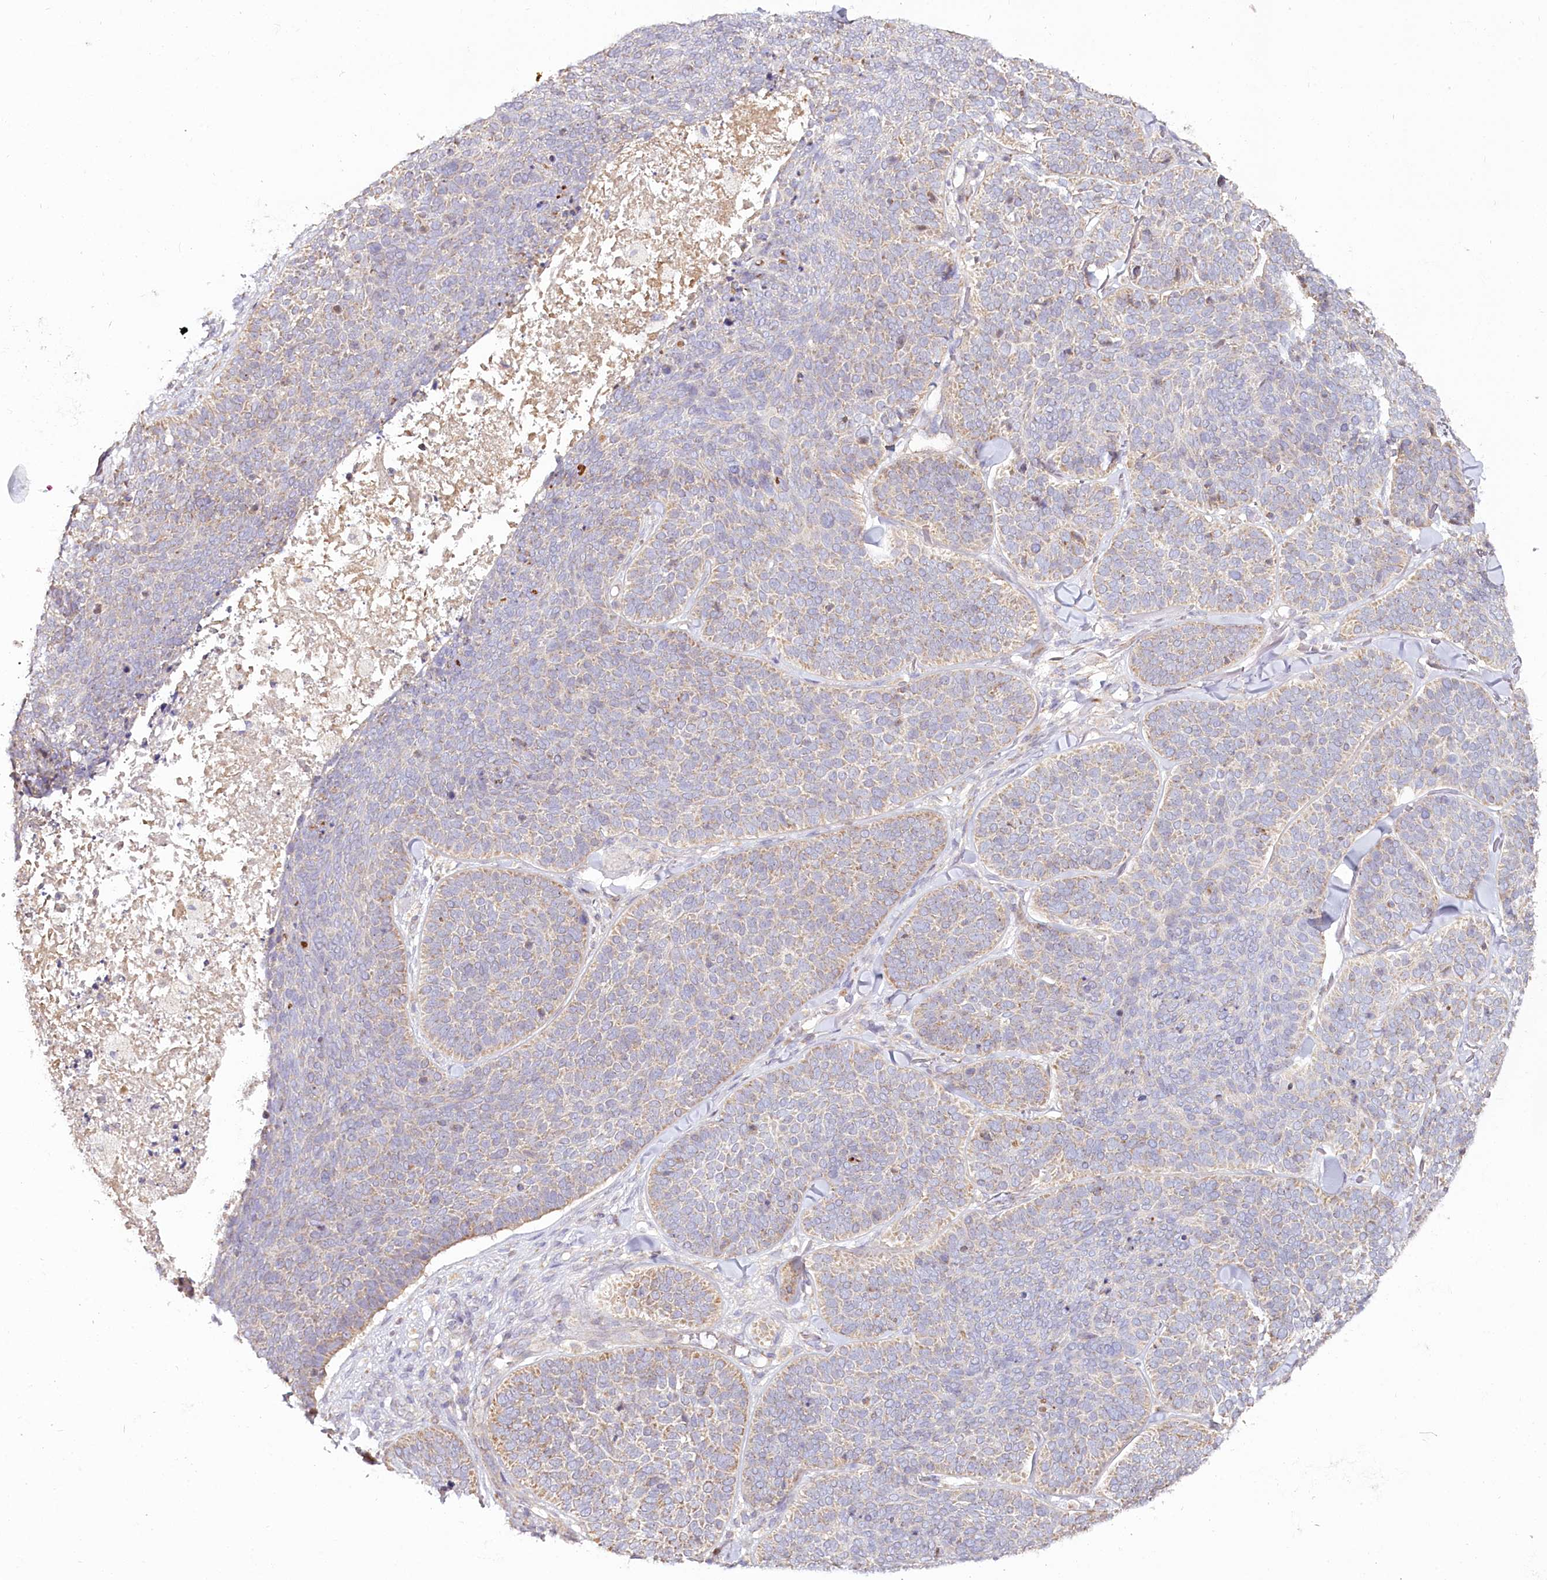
{"staining": {"intensity": "moderate", "quantity": "25%-75%", "location": "cytoplasmic/membranous"}, "tissue": "skin cancer", "cell_type": "Tumor cells", "image_type": "cancer", "snomed": [{"axis": "morphology", "description": "Basal cell carcinoma"}, {"axis": "topography", "description": "Skin"}], "caption": "A high-resolution micrograph shows immunohistochemistry (IHC) staining of skin cancer (basal cell carcinoma), which demonstrates moderate cytoplasmic/membranous positivity in about 25%-75% of tumor cells. Using DAB (3,3'-diaminobenzidine) (brown) and hematoxylin (blue) stains, captured at high magnification using brightfield microscopy.", "gene": "ACOX2", "patient": {"sex": "male", "age": 85}}